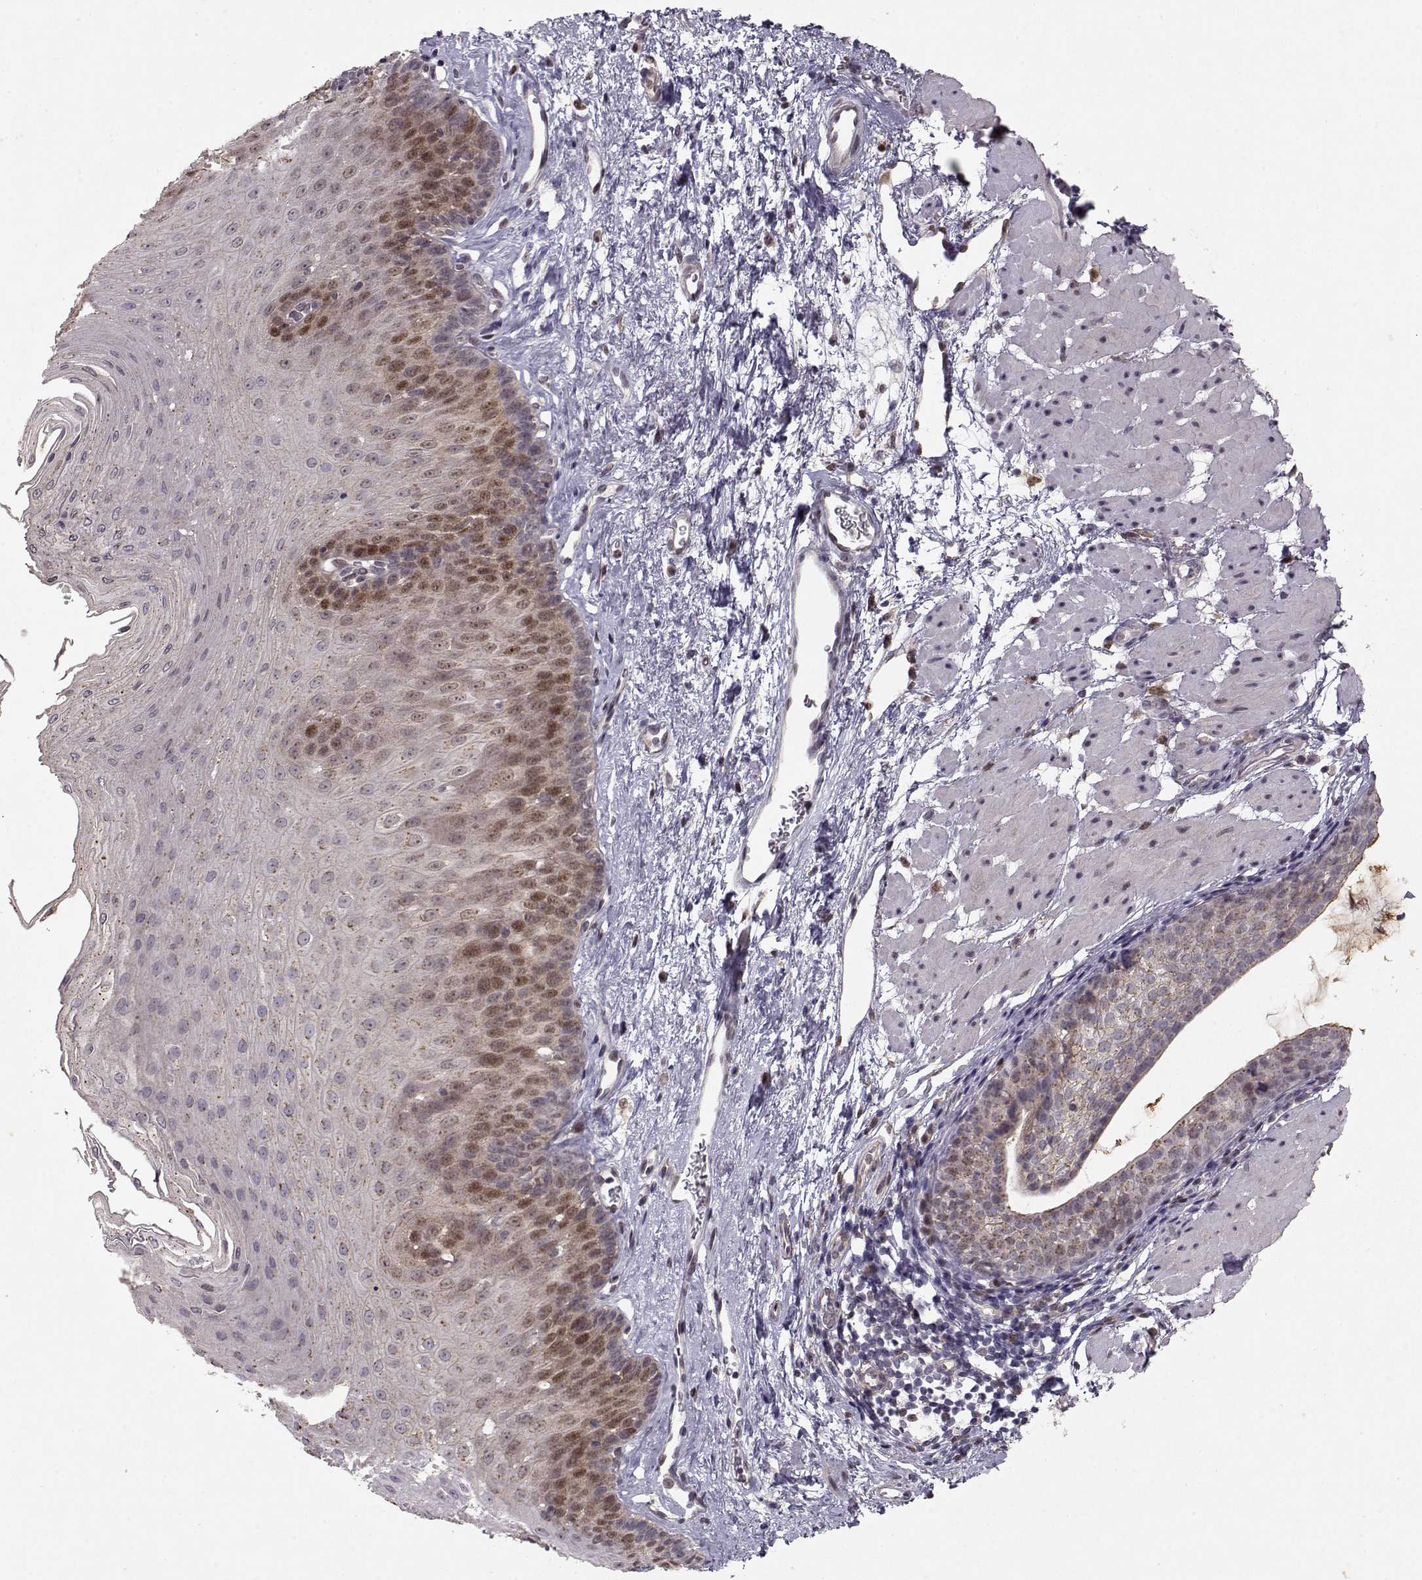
{"staining": {"intensity": "moderate", "quantity": "<25%", "location": "nuclear"}, "tissue": "esophagus", "cell_type": "Squamous epithelial cells", "image_type": "normal", "snomed": [{"axis": "morphology", "description": "Normal tissue, NOS"}, {"axis": "topography", "description": "Esophagus"}], "caption": "A high-resolution photomicrograph shows immunohistochemistry (IHC) staining of unremarkable esophagus, which reveals moderate nuclear staining in about <25% of squamous epithelial cells.", "gene": "CDK4", "patient": {"sex": "female", "age": 62}}